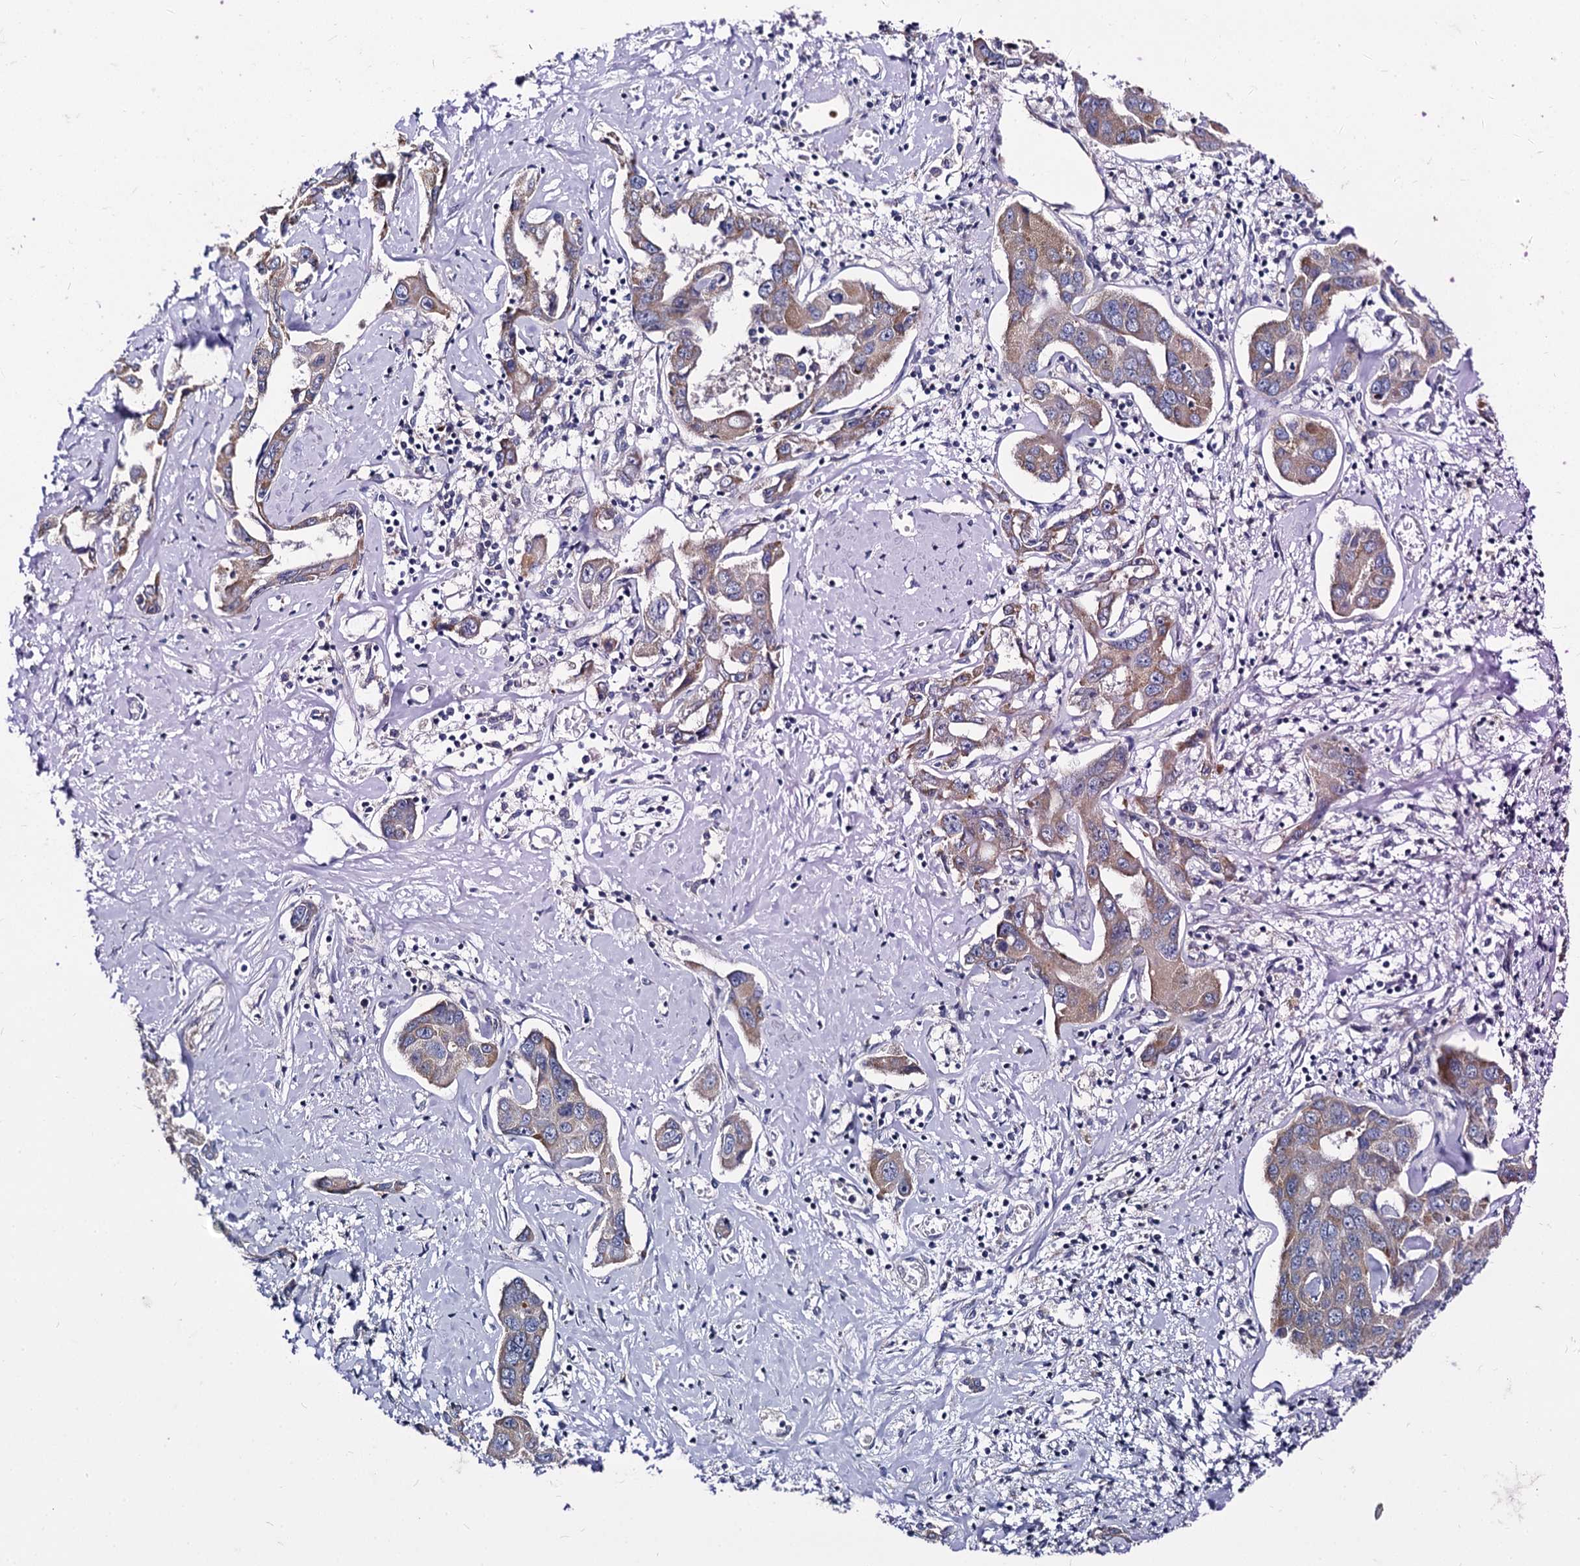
{"staining": {"intensity": "weak", "quantity": "25%-75%", "location": "cytoplasmic/membranous"}, "tissue": "liver cancer", "cell_type": "Tumor cells", "image_type": "cancer", "snomed": [{"axis": "morphology", "description": "Cholangiocarcinoma"}, {"axis": "topography", "description": "Liver"}], "caption": "Tumor cells demonstrate low levels of weak cytoplasmic/membranous staining in approximately 25%-75% of cells in human liver cancer (cholangiocarcinoma). The protein of interest is stained brown, and the nuclei are stained in blue (DAB IHC with brightfield microscopy, high magnification).", "gene": "PANX2", "patient": {"sex": "male", "age": 59}}